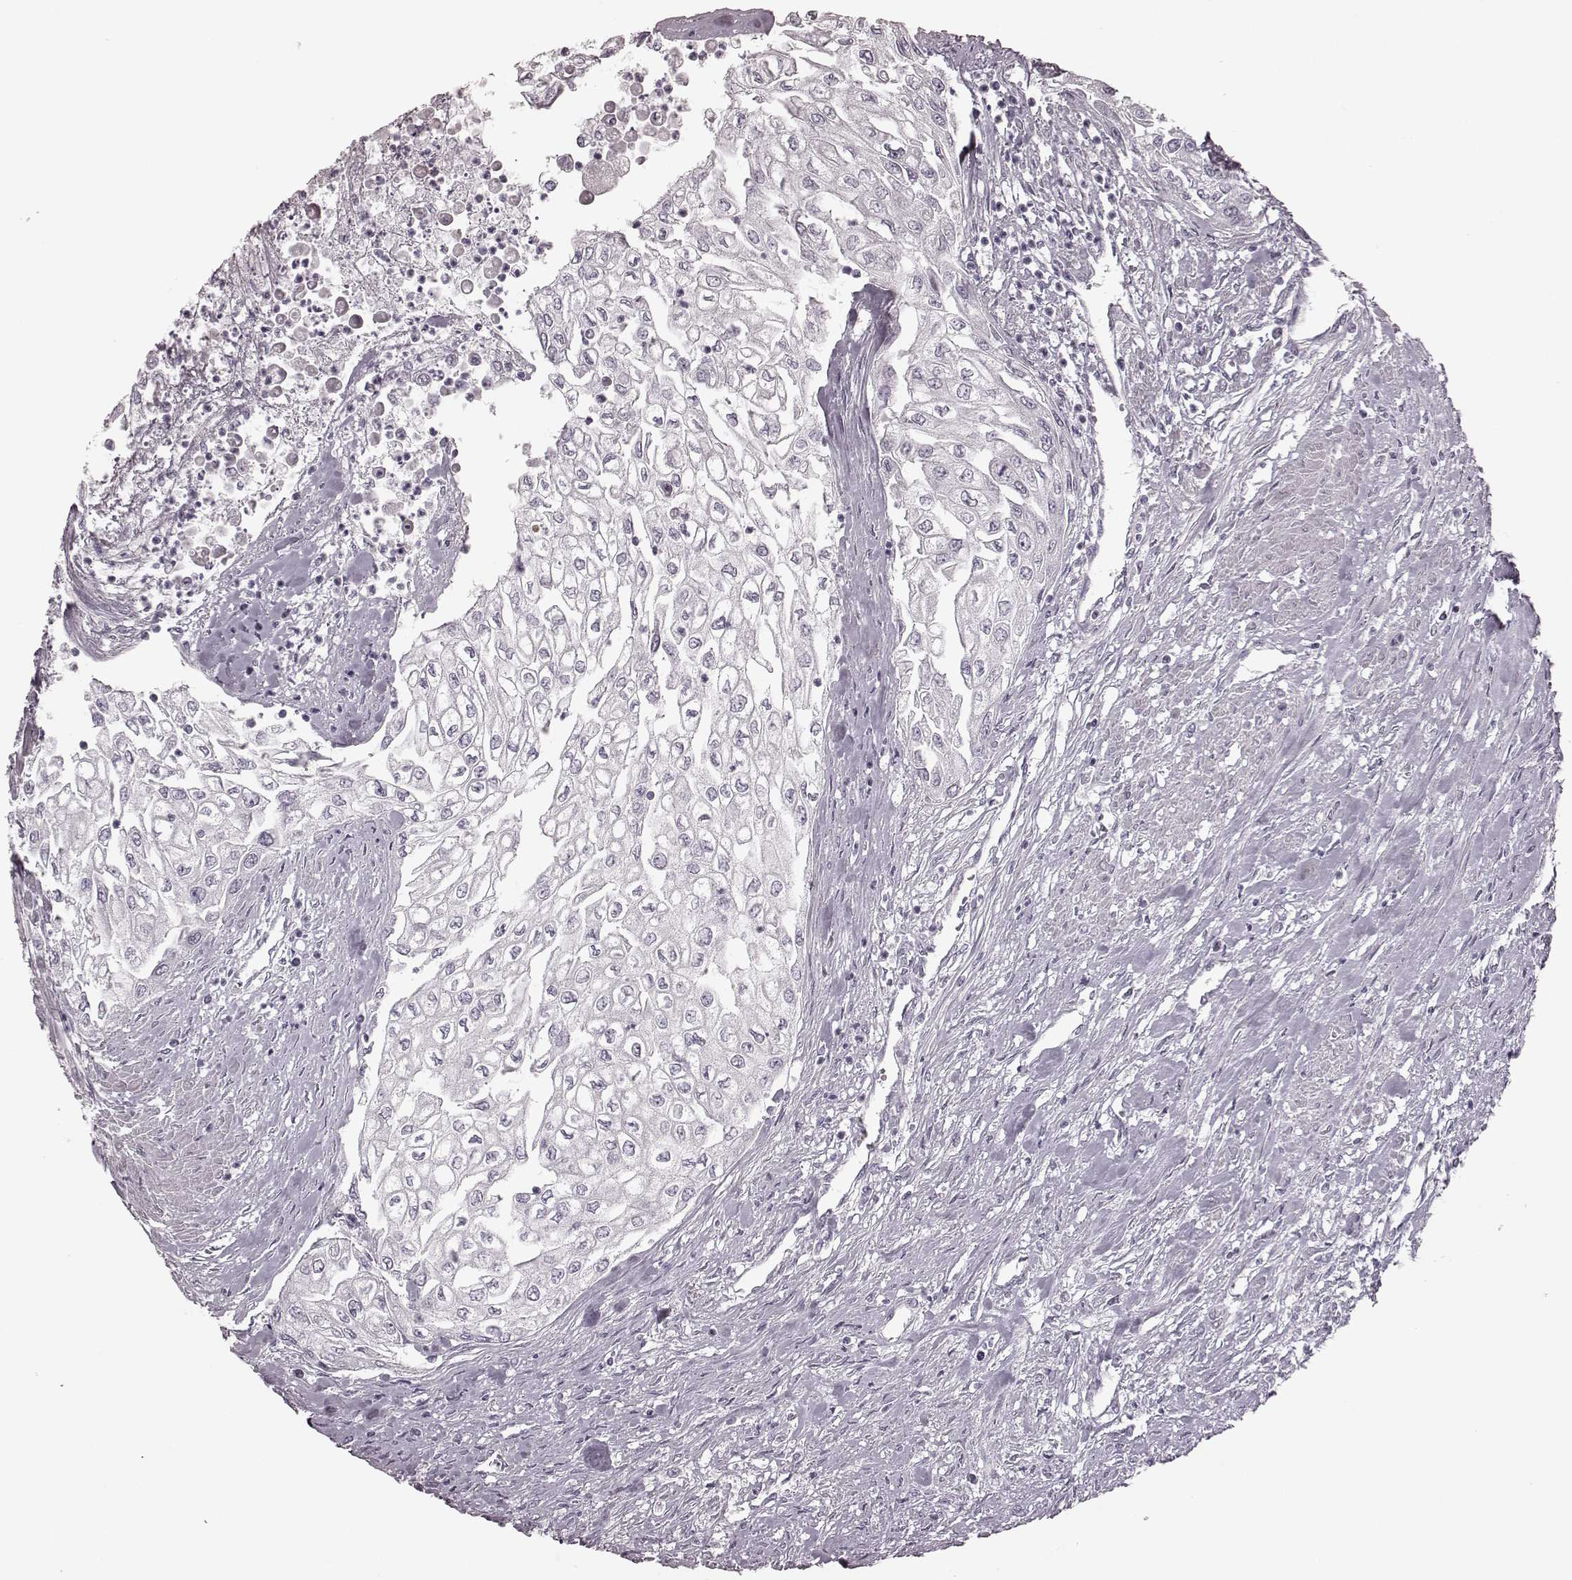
{"staining": {"intensity": "negative", "quantity": "none", "location": "none"}, "tissue": "urothelial cancer", "cell_type": "Tumor cells", "image_type": "cancer", "snomed": [{"axis": "morphology", "description": "Urothelial carcinoma, High grade"}, {"axis": "topography", "description": "Urinary bladder"}], "caption": "Immunohistochemical staining of human high-grade urothelial carcinoma exhibits no significant expression in tumor cells. (Immunohistochemistry, brightfield microscopy, high magnification).", "gene": "TRPM1", "patient": {"sex": "male", "age": 62}}